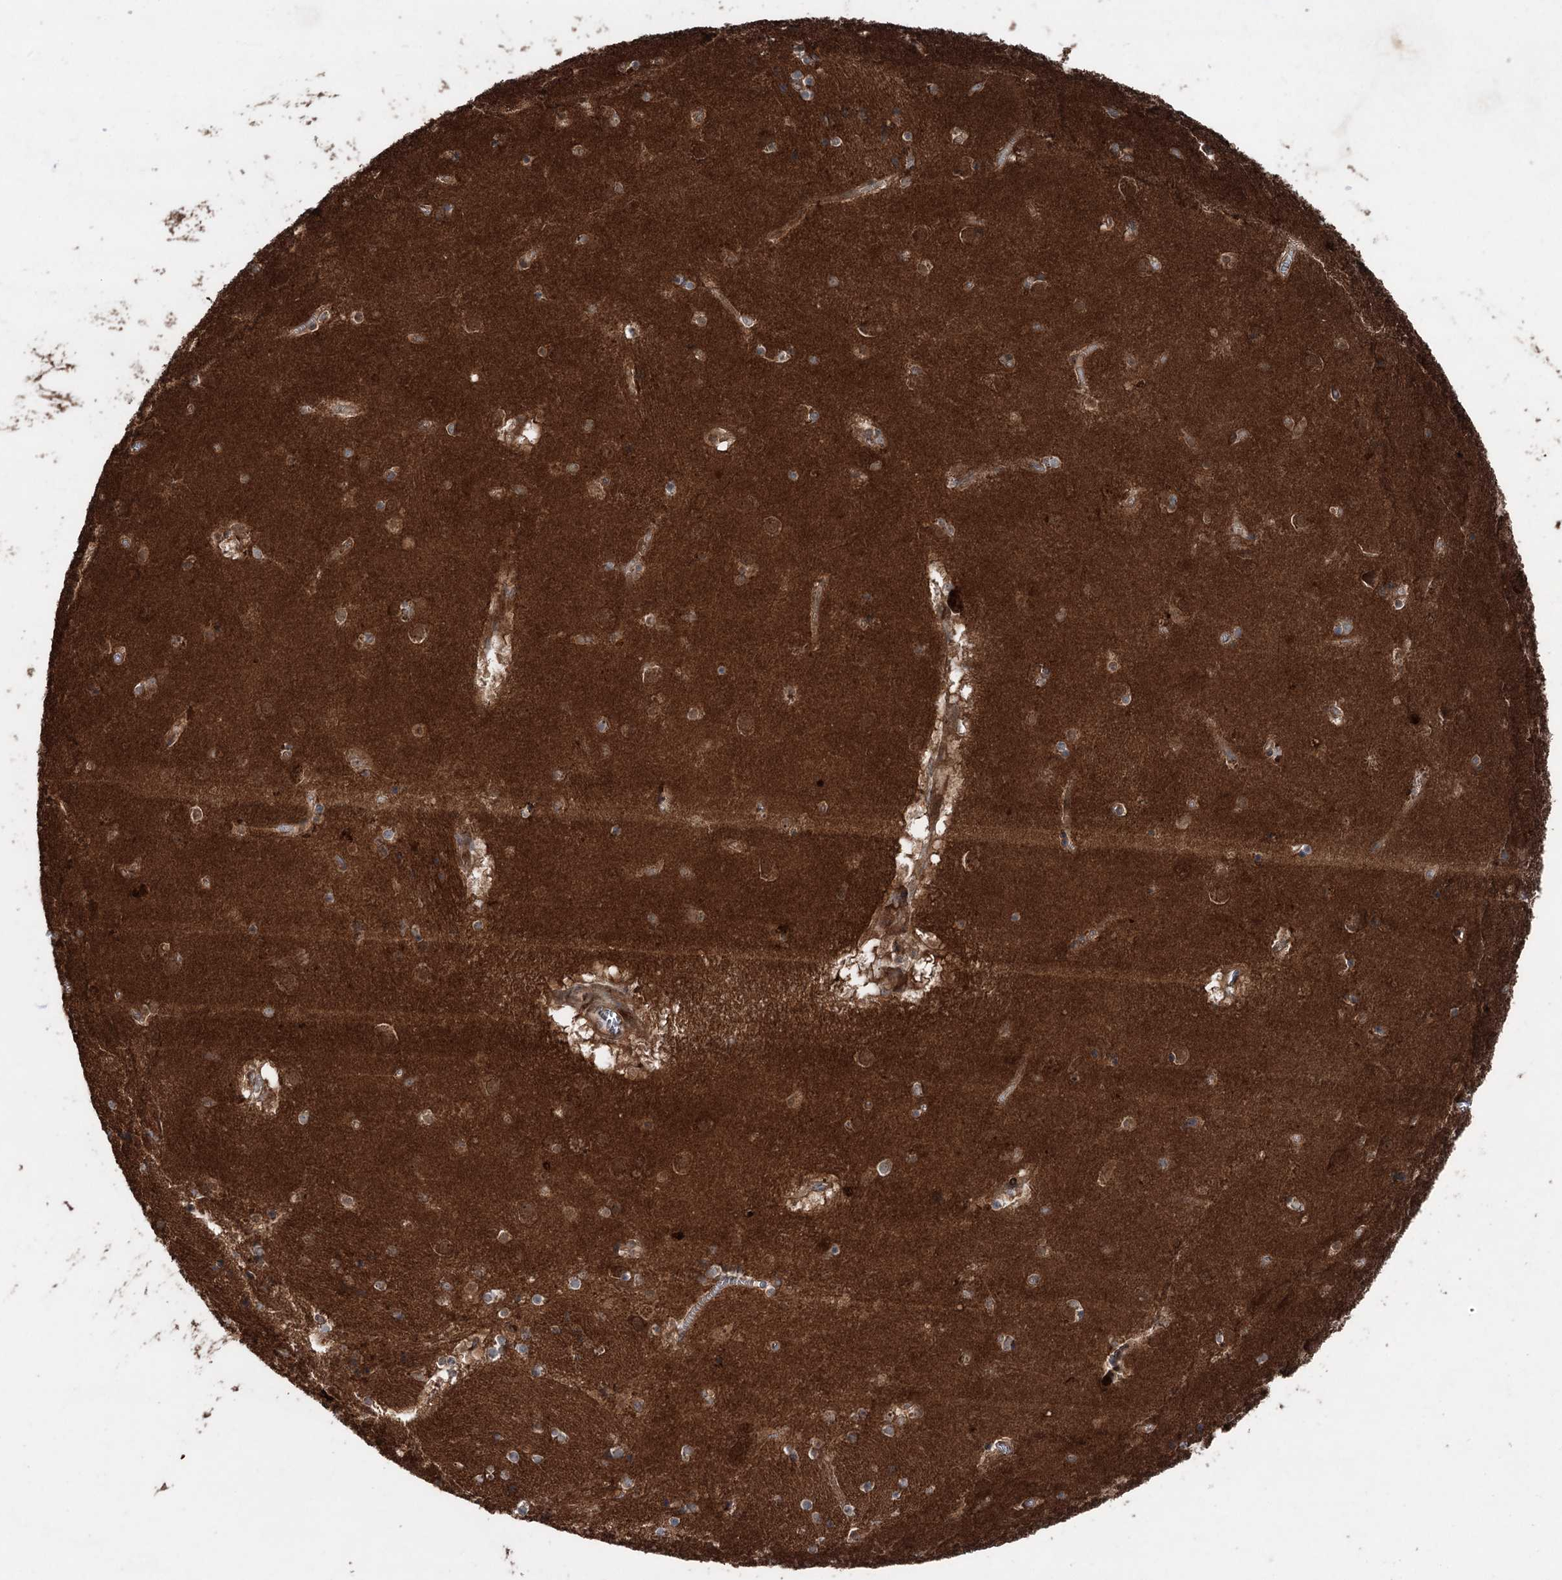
{"staining": {"intensity": "moderate", "quantity": "25%-75%", "location": "cytoplasmic/membranous"}, "tissue": "caudate", "cell_type": "Glial cells", "image_type": "normal", "snomed": [{"axis": "morphology", "description": "Normal tissue, NOS"}, {"axis": "topography", "description": "Lateral ventricle wall"}], "caption": "This photomicrograph reveals immunohistochemistry (IHC) staining of normal caudate, with medium moderate cytoplasmic/membranous expression in approximately 25%-75% of glial cells.", "gene": "ALAS1", "patient": {"sex": "male", "age": 70}}